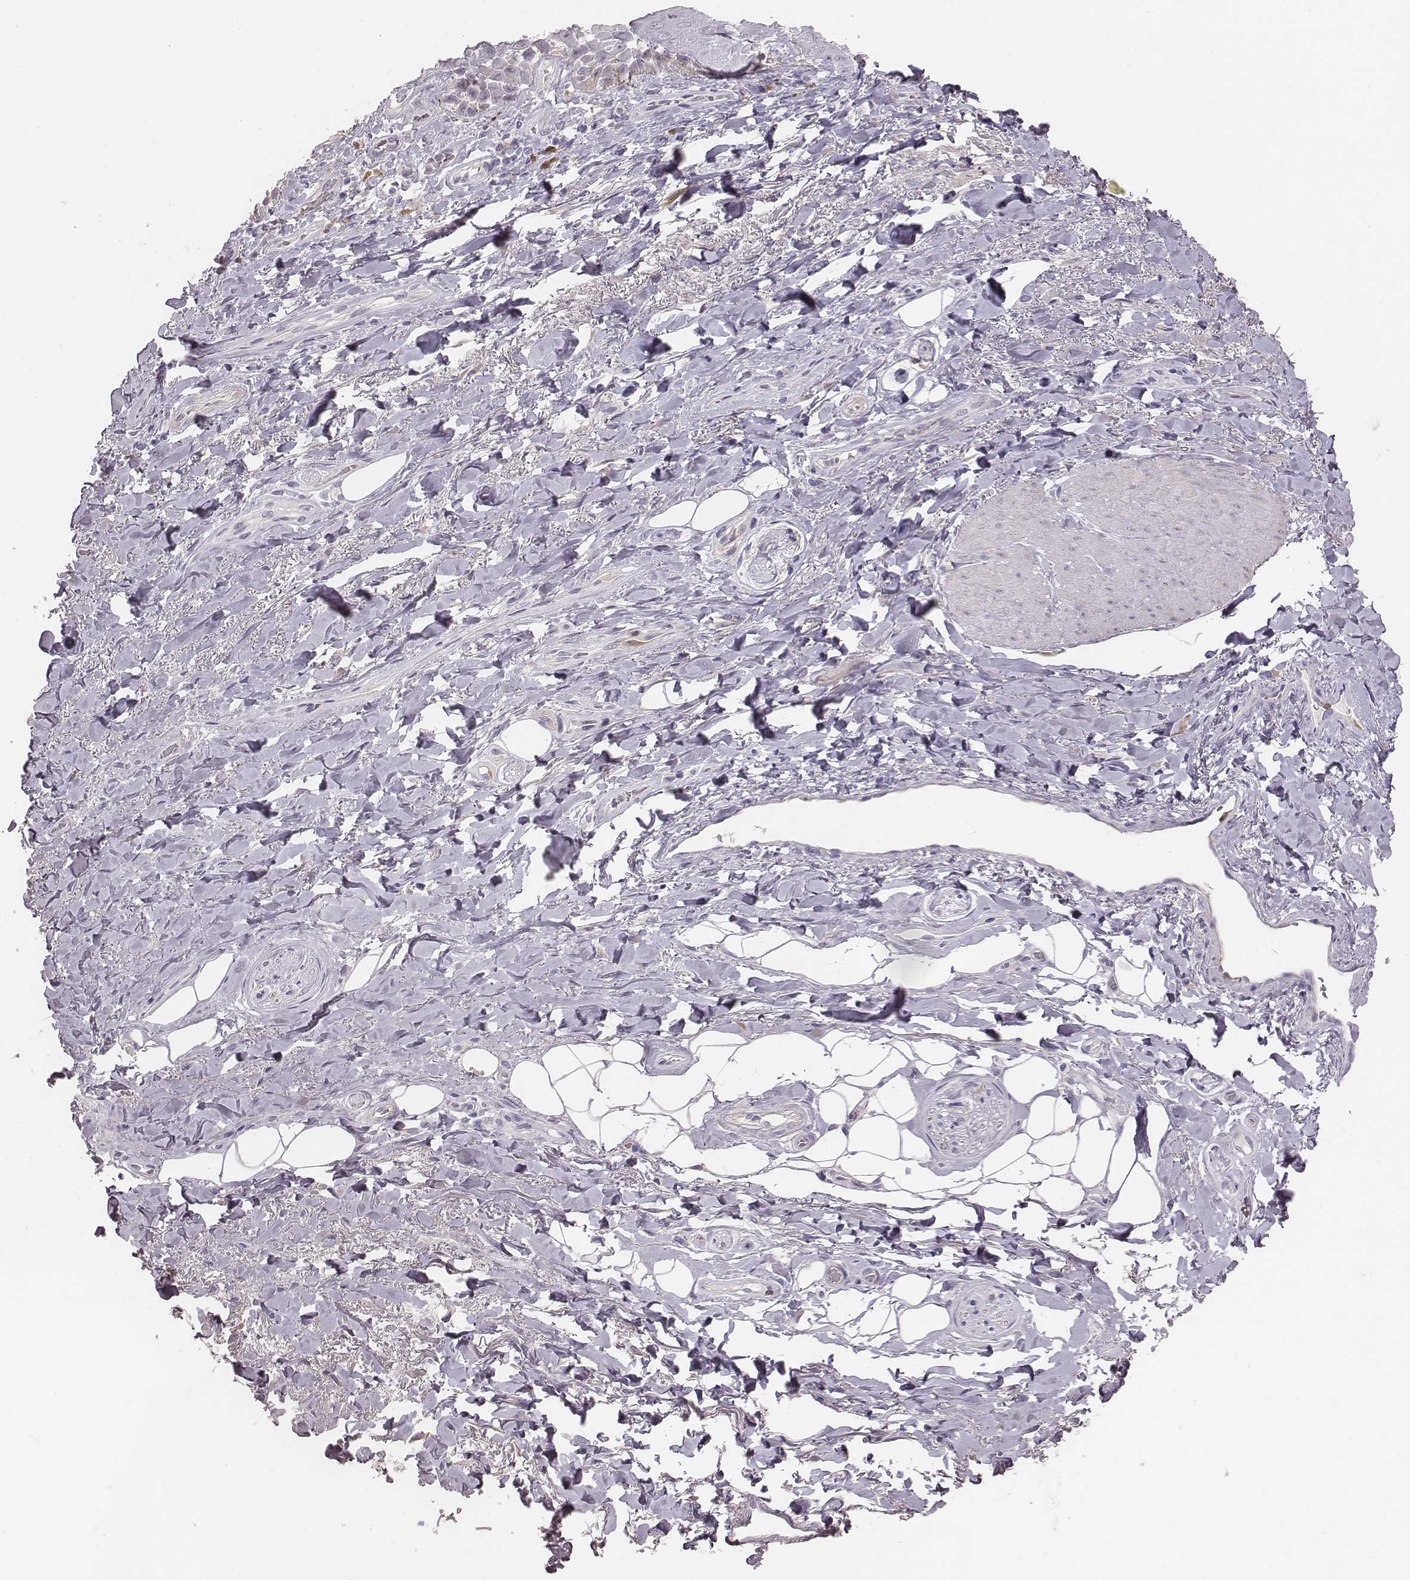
{"staining": {"intensity": "negative", "quantity": "none", "location": "none"}, "tissue": "adipose tissue", "cell_type": "Adipocytes", "image_type": "normal", "snomed": [{"axis": "morphology", "description": "Normal tissue, NOS"}, {"axis": "topography", "description": "Anal"}, {"axis": "topography", "description": "Peripheral nerve tissue"}], "caption": "Protein analysis of benign adipose tissue displays no significant staining in adipocytes. Brightfield microscopy of immunohistochemistry stained with DAB (brown) and hematoxylin (blue), captured at high magnification.", "gene": "PBK", "patient": {"sex": "male", "age": 53}}